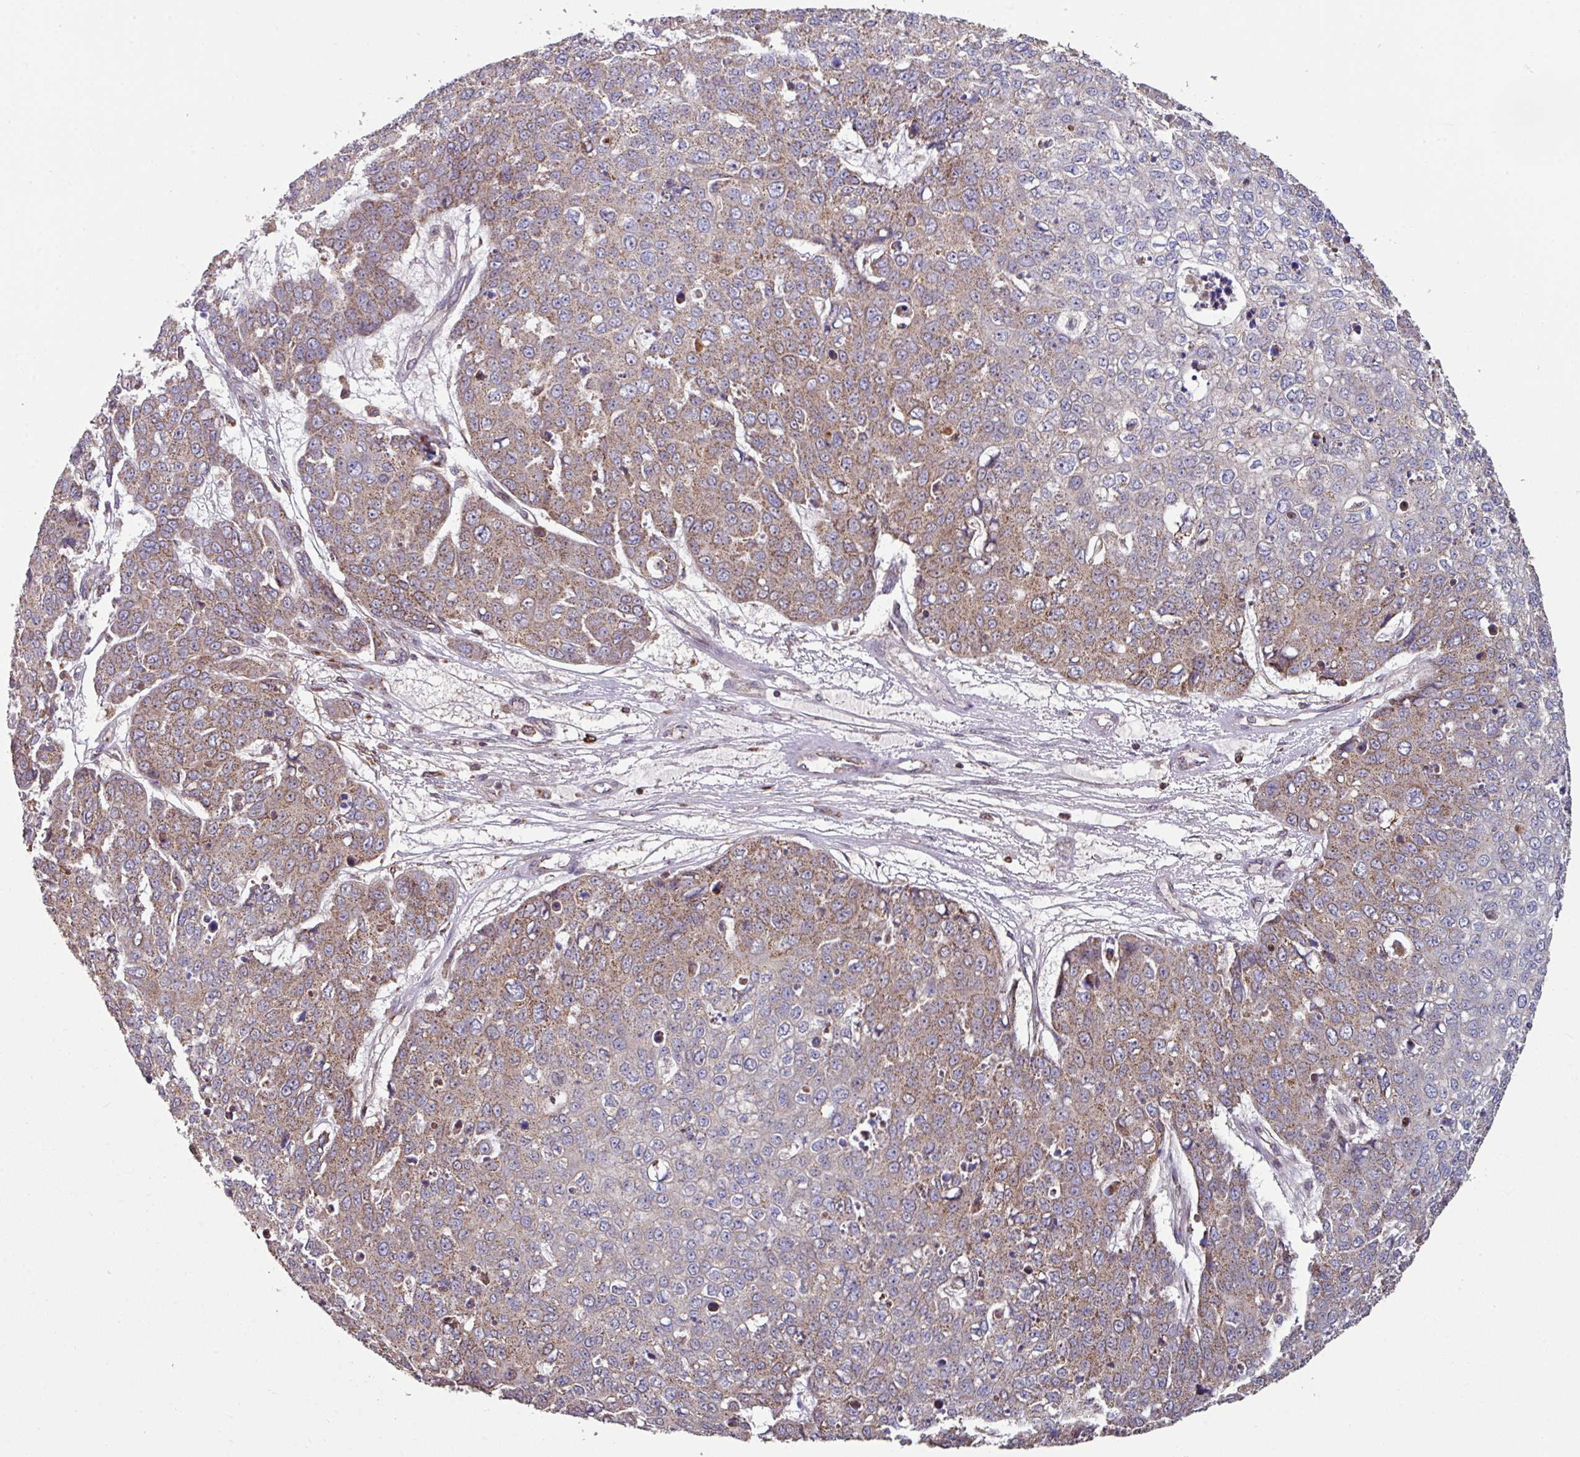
{"staining": {"intensity": "moderate", "quantity": "25%-75%", "location": "cytoplasmic/membranous"}, "tissue": "skin cancer", "cell_type": "Tumor cells", "image_type": "cancer", "snomed": [{"axis": "morphology", "description": "Normal tissue, NOS"}, {"axis": "morphology", "description": "Squamous cell carcinoma, NOS"}, {"axis": "topography", "description": "Skin"}], "caption": "Protein staining of skin cancer tissue shows moderate cytoplasmic/membranous positivity in about 25%-75% of tumor cells.", "gene": "OR2D3", "patient": {"sex": "male", "age": 72}}